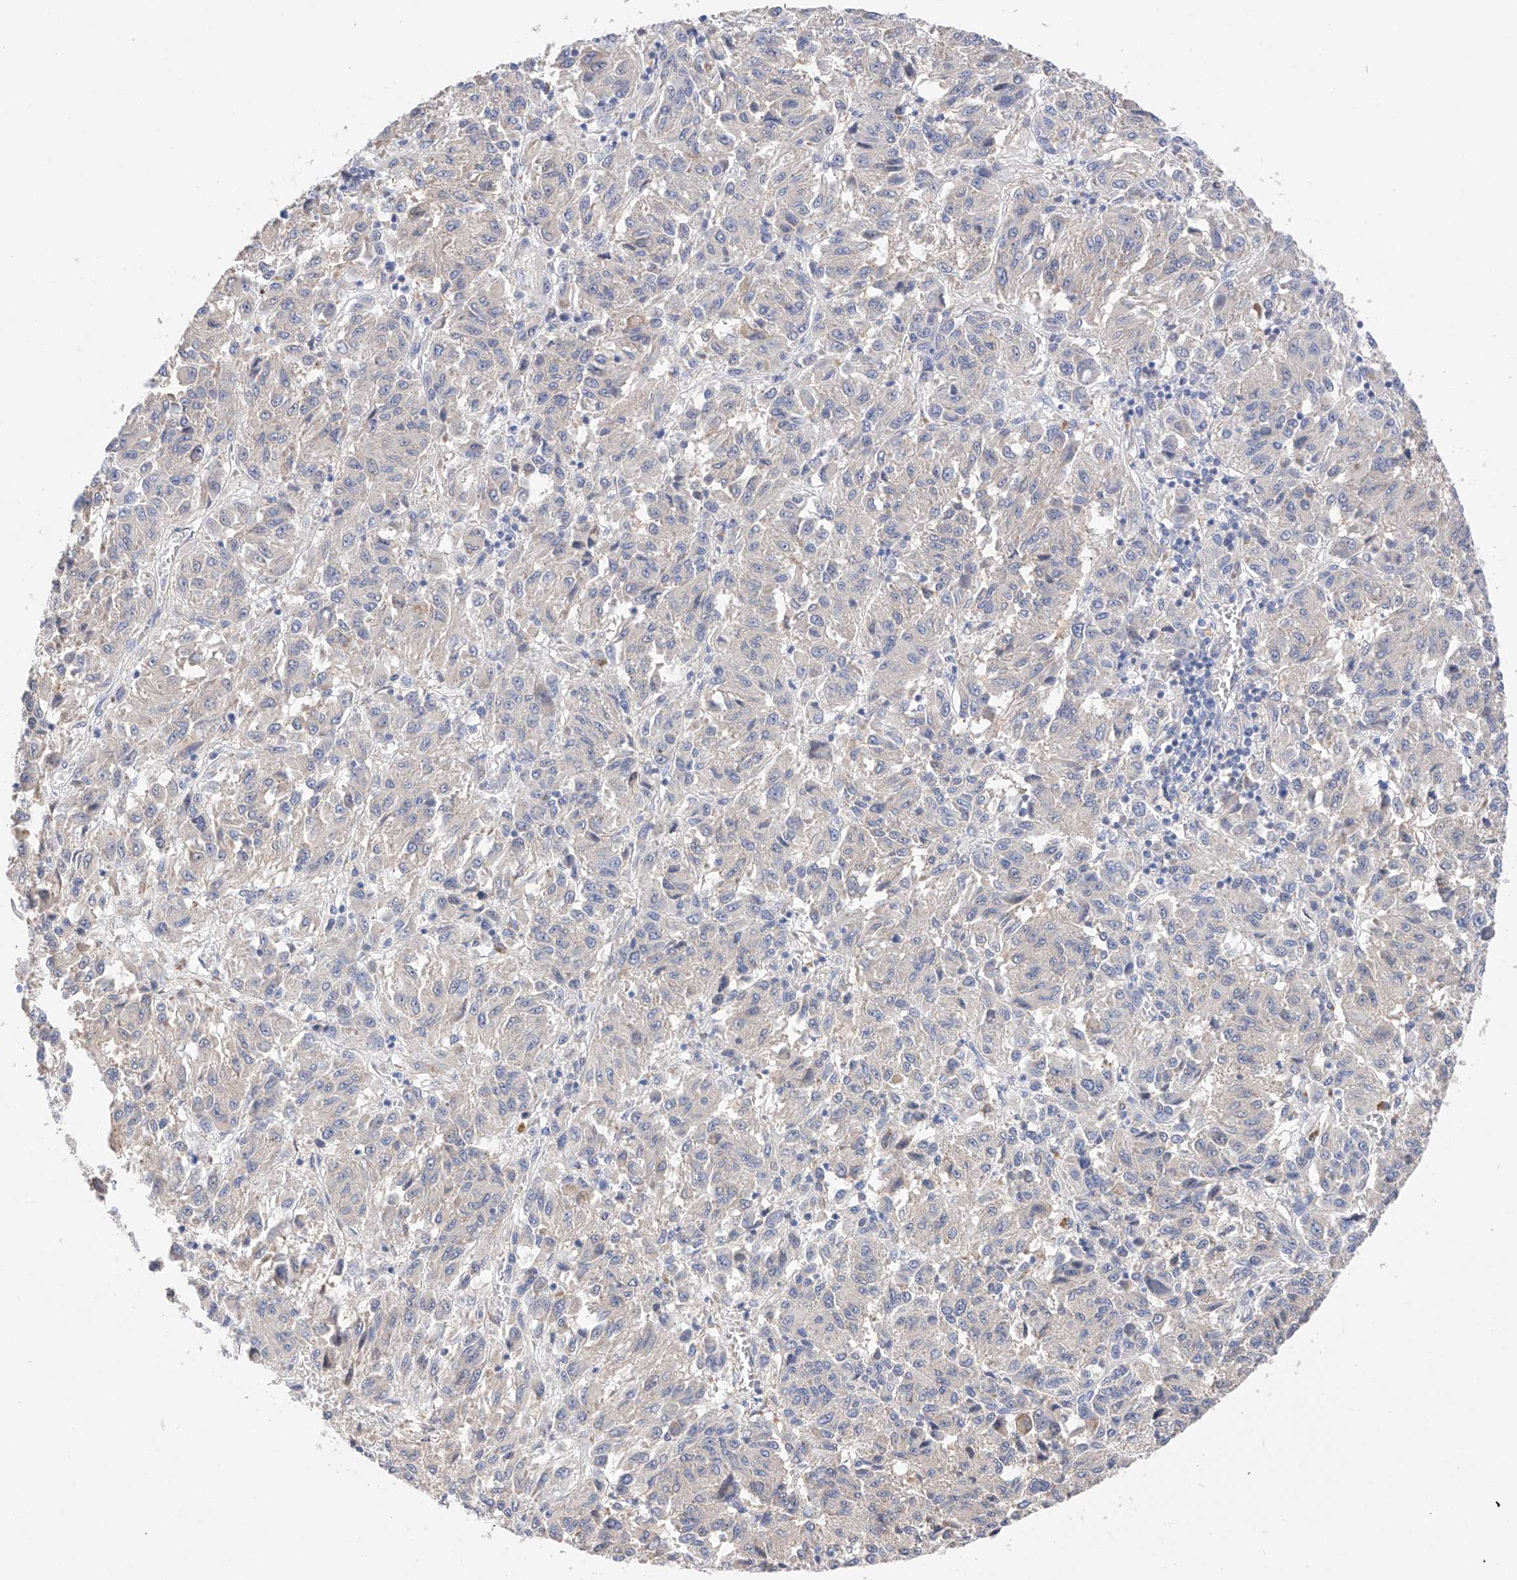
{"staining": {"intensity": "negative", "quantity": "none", "location": "none"}, "tissue": "melanoma", "cell_type": "Tumor cells", "image_type": "cancer", "snomed": [{"axis": "morphology", "description": "Malignant melanoma, Metastatic site"}, {"axis": "topography", "description": "Lung"}], "caption": "This is an IHC micrograph of melanoma. There is no positivity in tumor cells.", "gene": "FUCA2", "patient": {"sex": "male", "age": 64}}